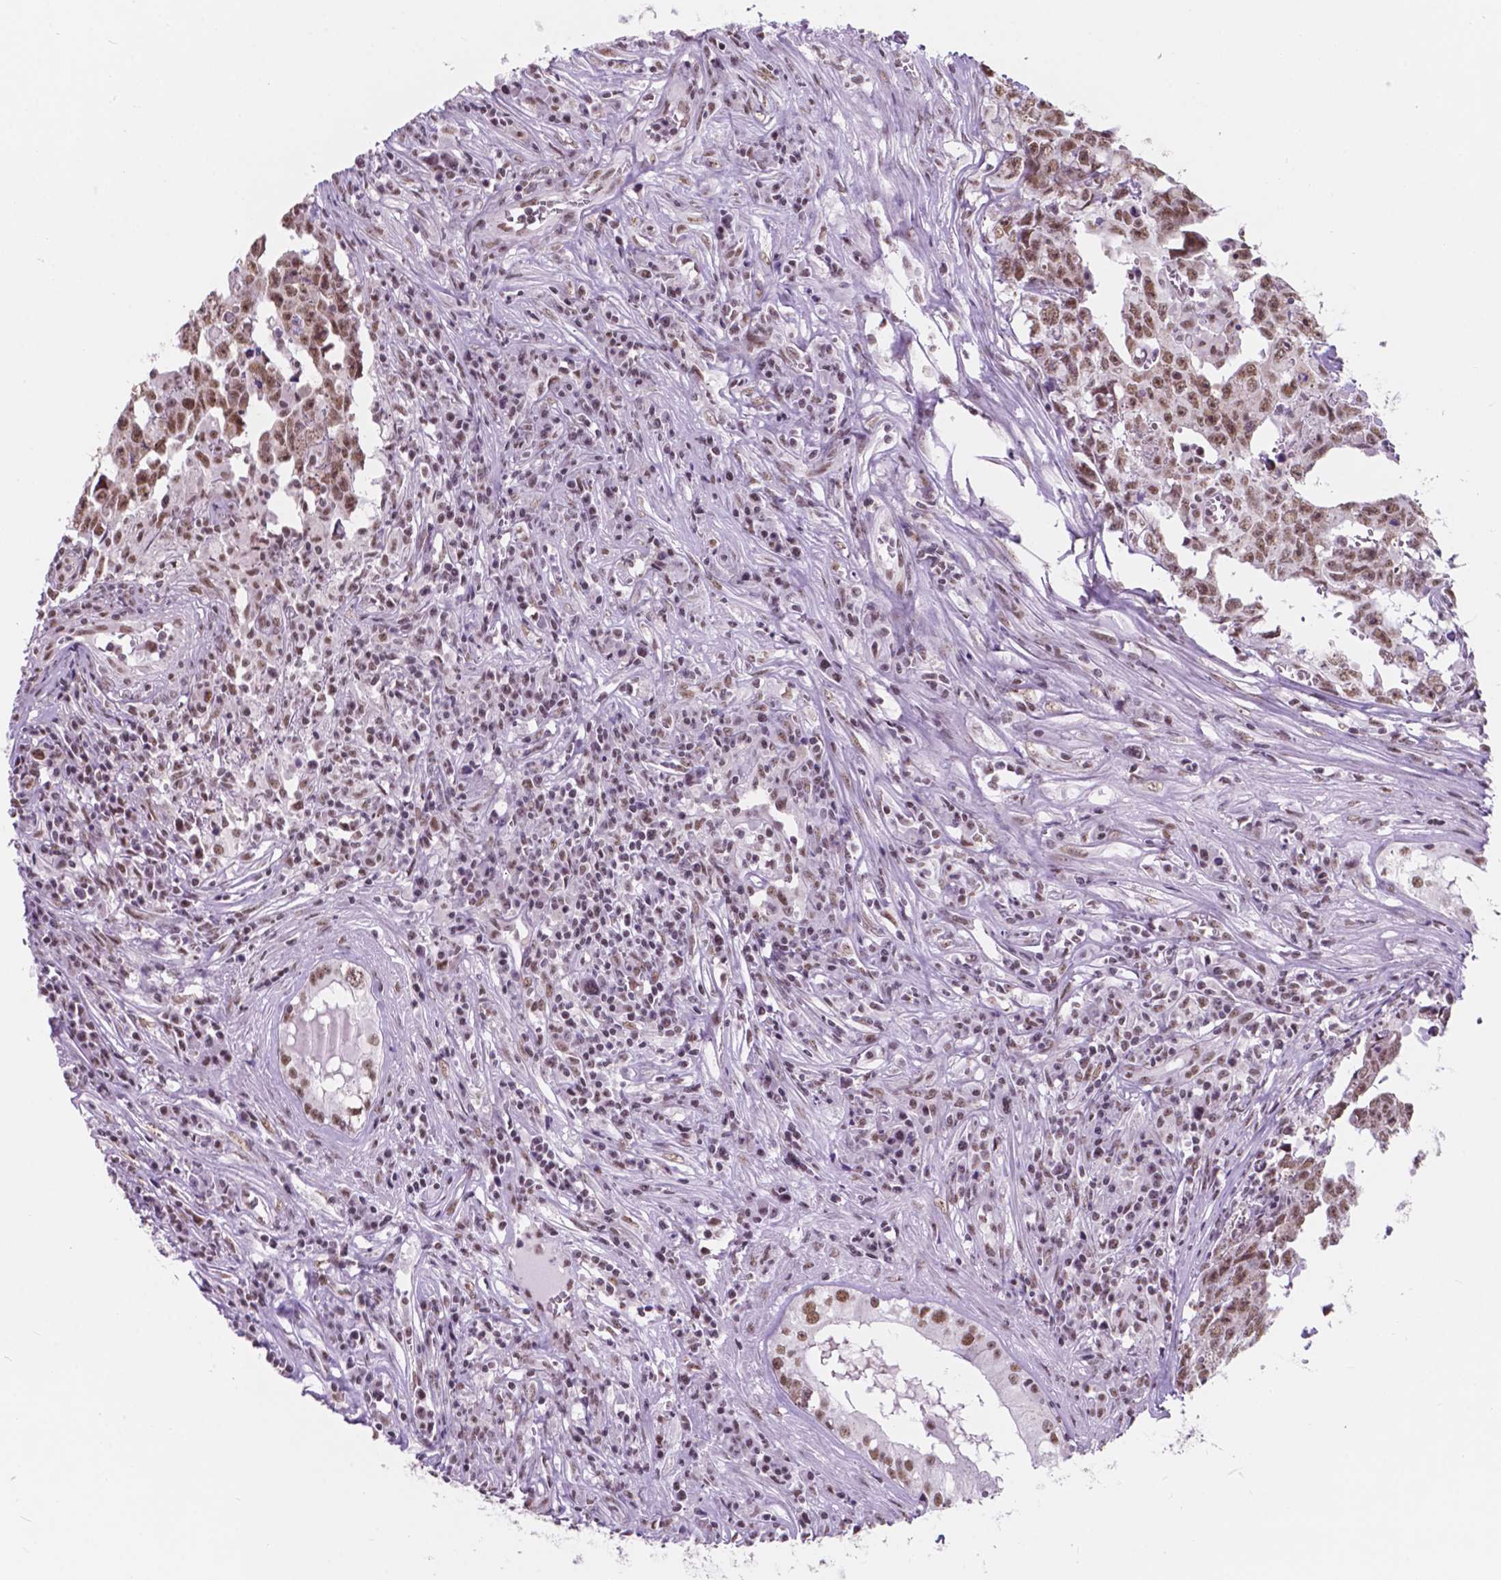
{"staining": {"intensity": "moderate", "quantity": ">75%", "location": "nuclear"}, "tissue": "testis cancer", "cell_type": "Tumor cells", "image_type": "cancer", "snomed": [{"axis": "morphology", "description": "Carcinoma, Embryonal, NOS"}, {"axis": "topography", "description": "Testis"}], "caption": "Testis cancer (embryonal carcinoma) was stained to show a protein in brown. There is medium levels of moderate nuclear positivity in about >75% of tumor cells.", "gene": "BCAS2", "patient": {"sex": "male", "age": 22}}